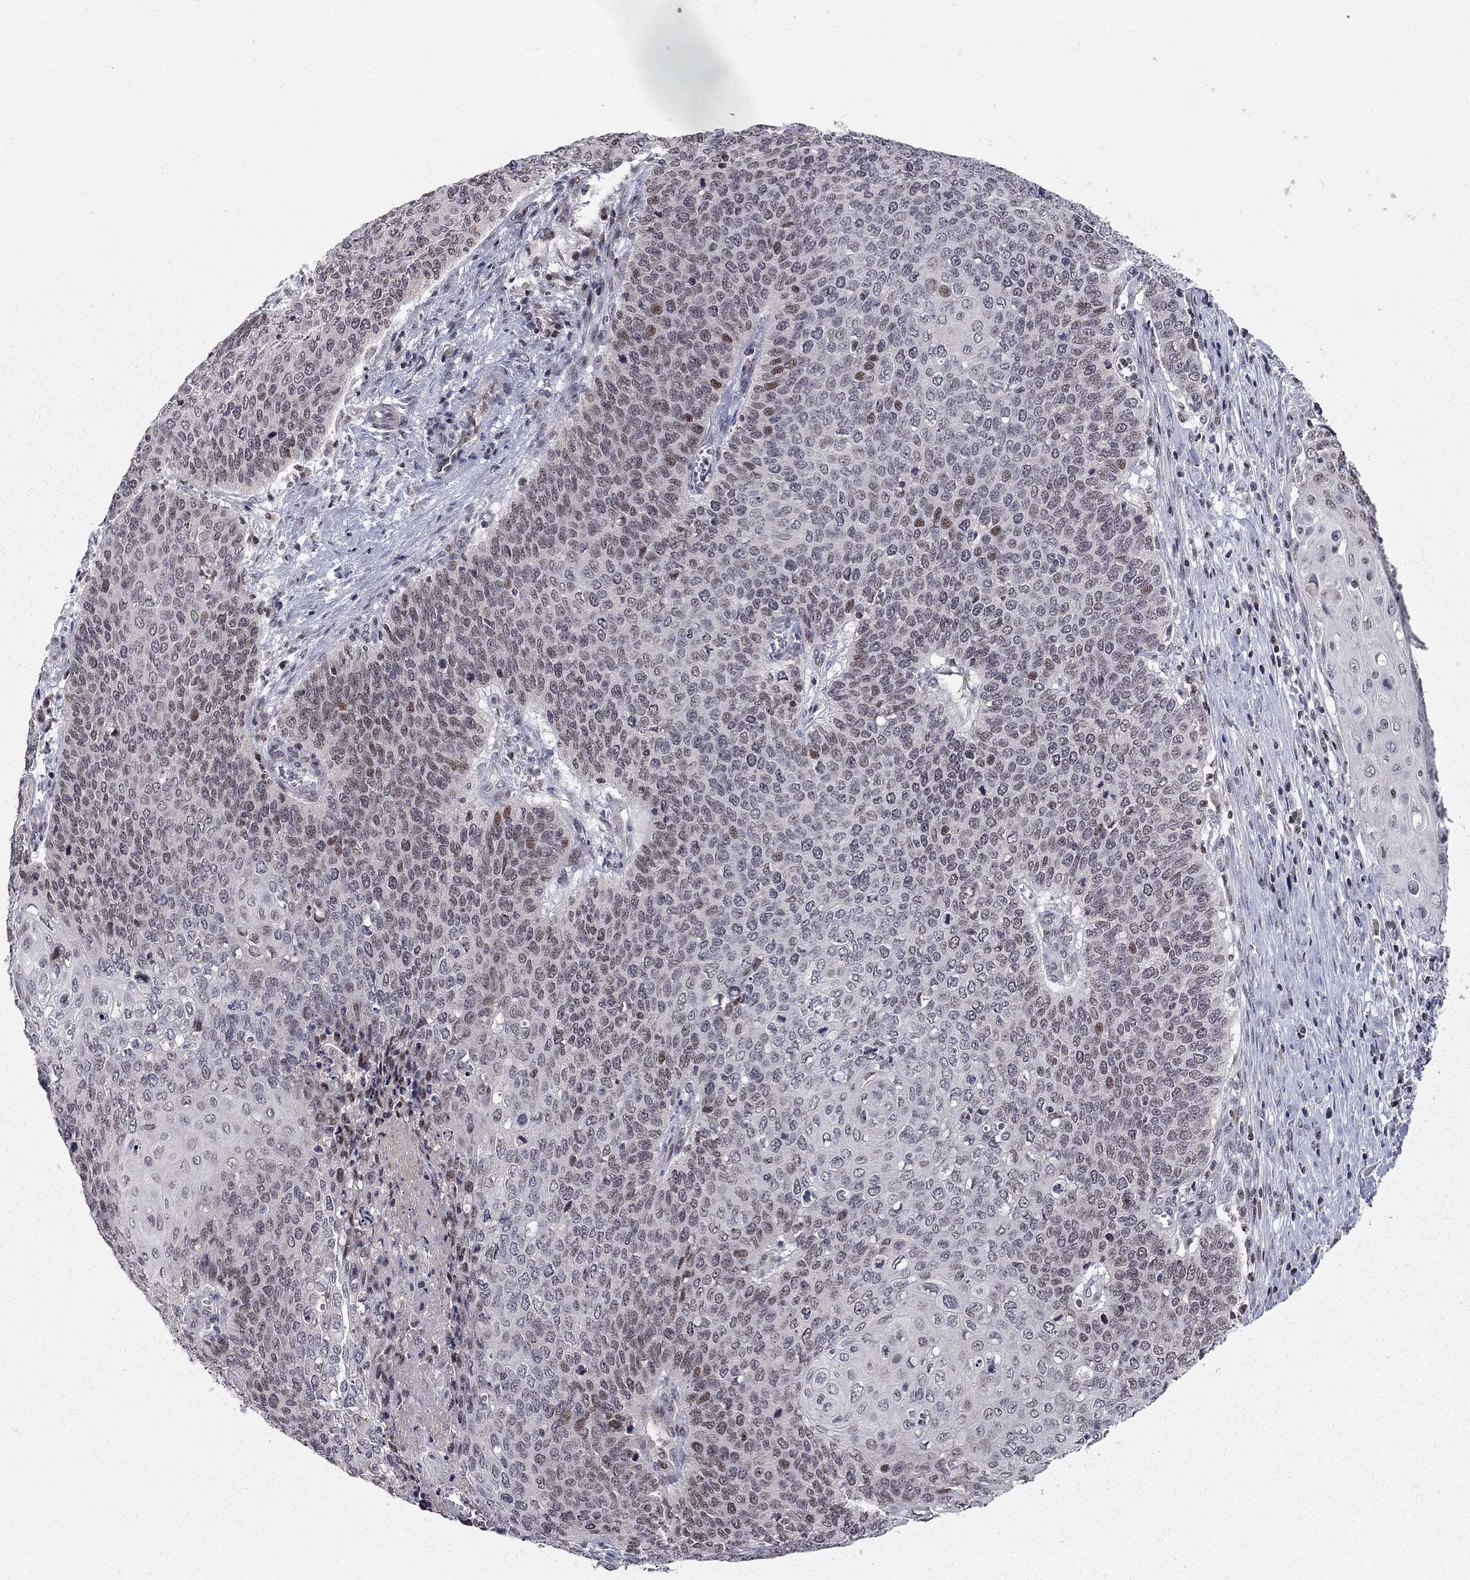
{"staining": {"intensity": "moderate", "quantity": "<25%", "location": "nuclear"}, "tissue": "cervical cancer", "cell_type": "Tumor cells", "image_type": "cancer", "snomed": [{"axis": "morphology", "description": "Squamous cell carcinoma, NOS"}, {"axis": "topography", "description": "Cervix"}], "caption": "This is an image of immunohistochemistry staining of squamous cell carcinoma (cervical), which shows moderate staining in the nuclear of tumor cells.", "gene": "HDAC3", "patient": {"sex": "female", "age": 39}}